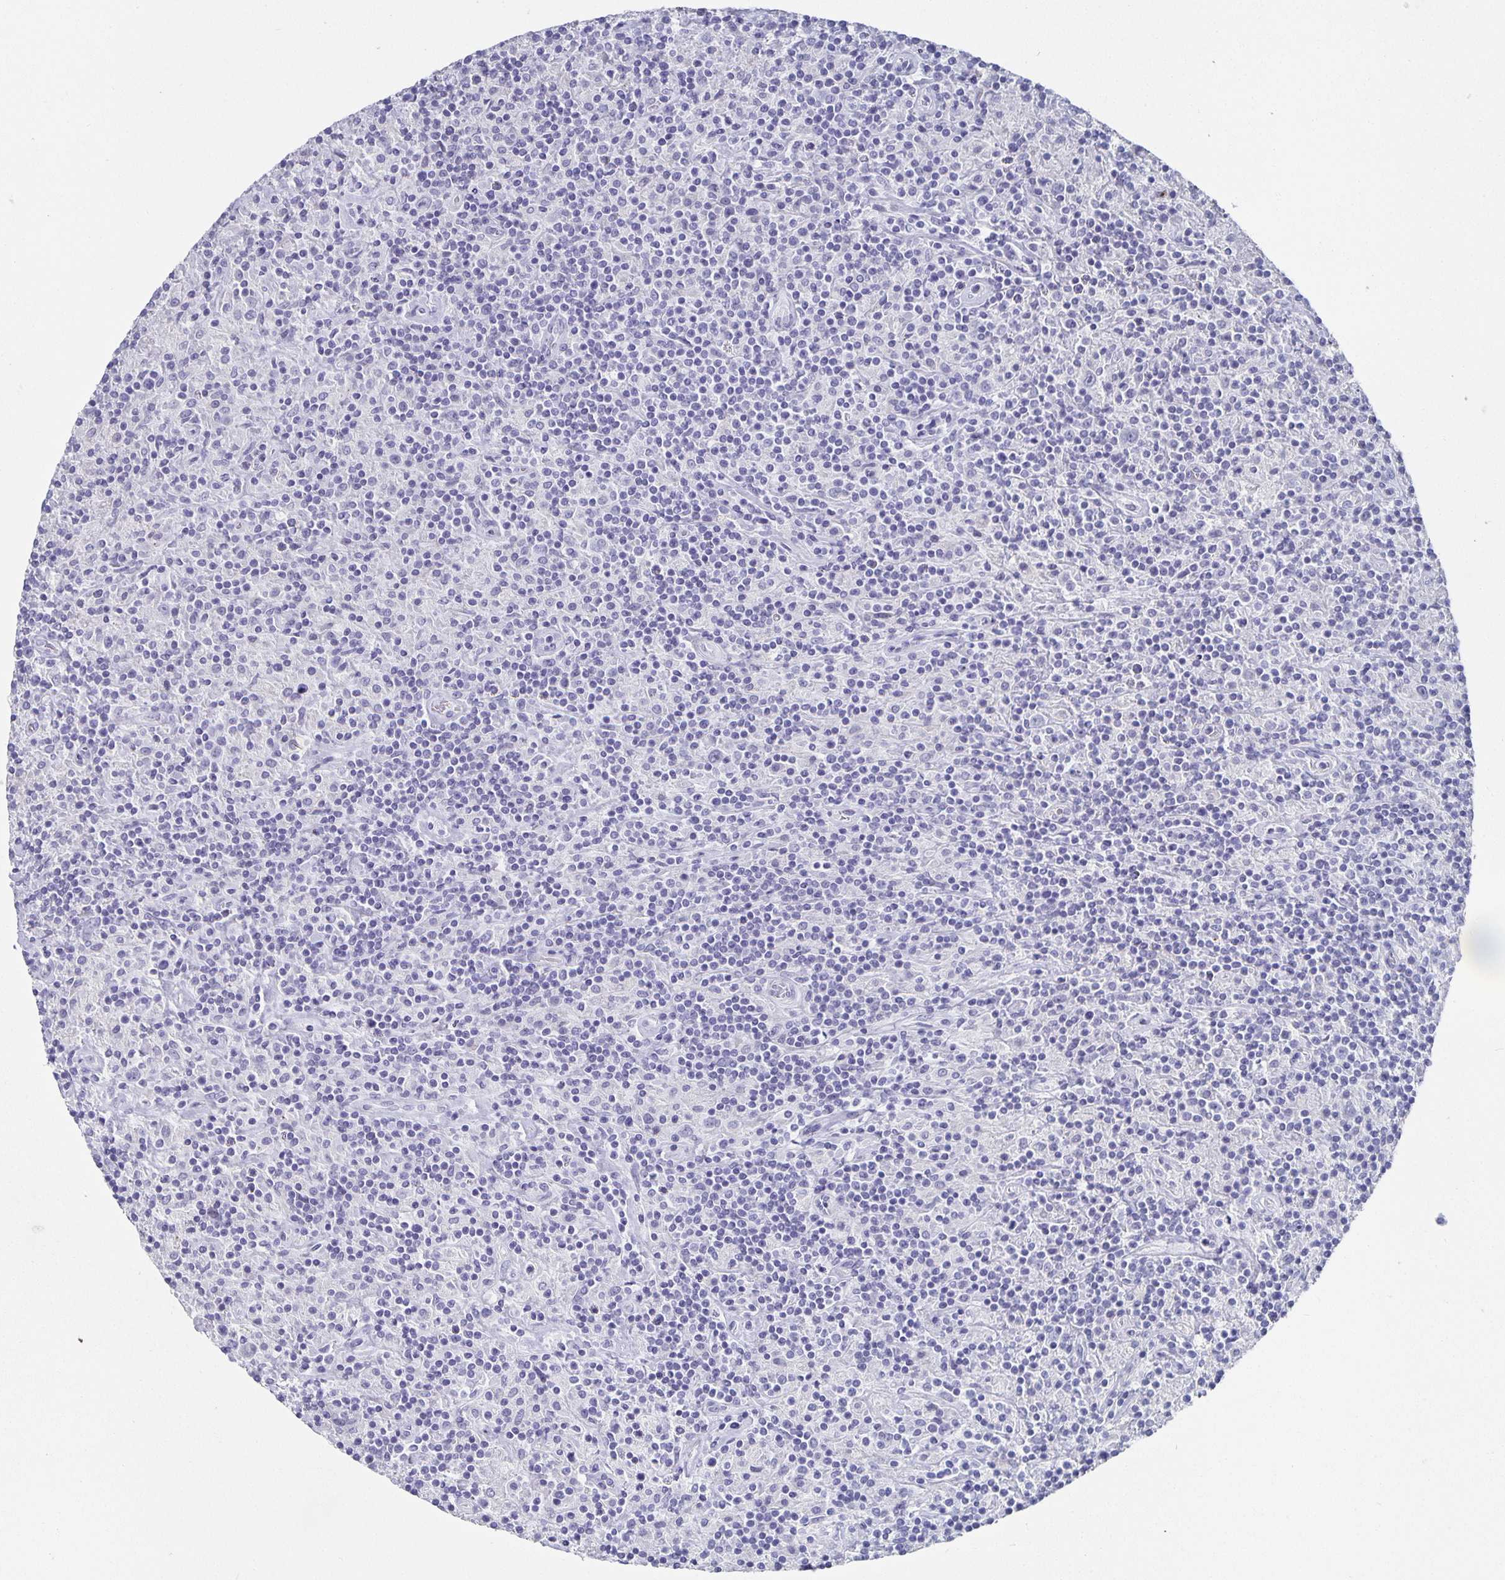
{"staining": {"intensity": "negative", "quantity": "none", "location": "none"}, "tissue": "lymphoma", "cell_type": "Tumor cells", "image_type": "cancer", "snomed": [{"axis": "morphology", "description": "Hodgkin's disease, NOS"}, {"axis": "topography", "description": "Lymph node"}], "caption": "A photomicrograph of human Hodgkin's disease is negative for staining in tumor cells.", "gene": "CHGA", "patient": {"sex": "male", "age": 70}}